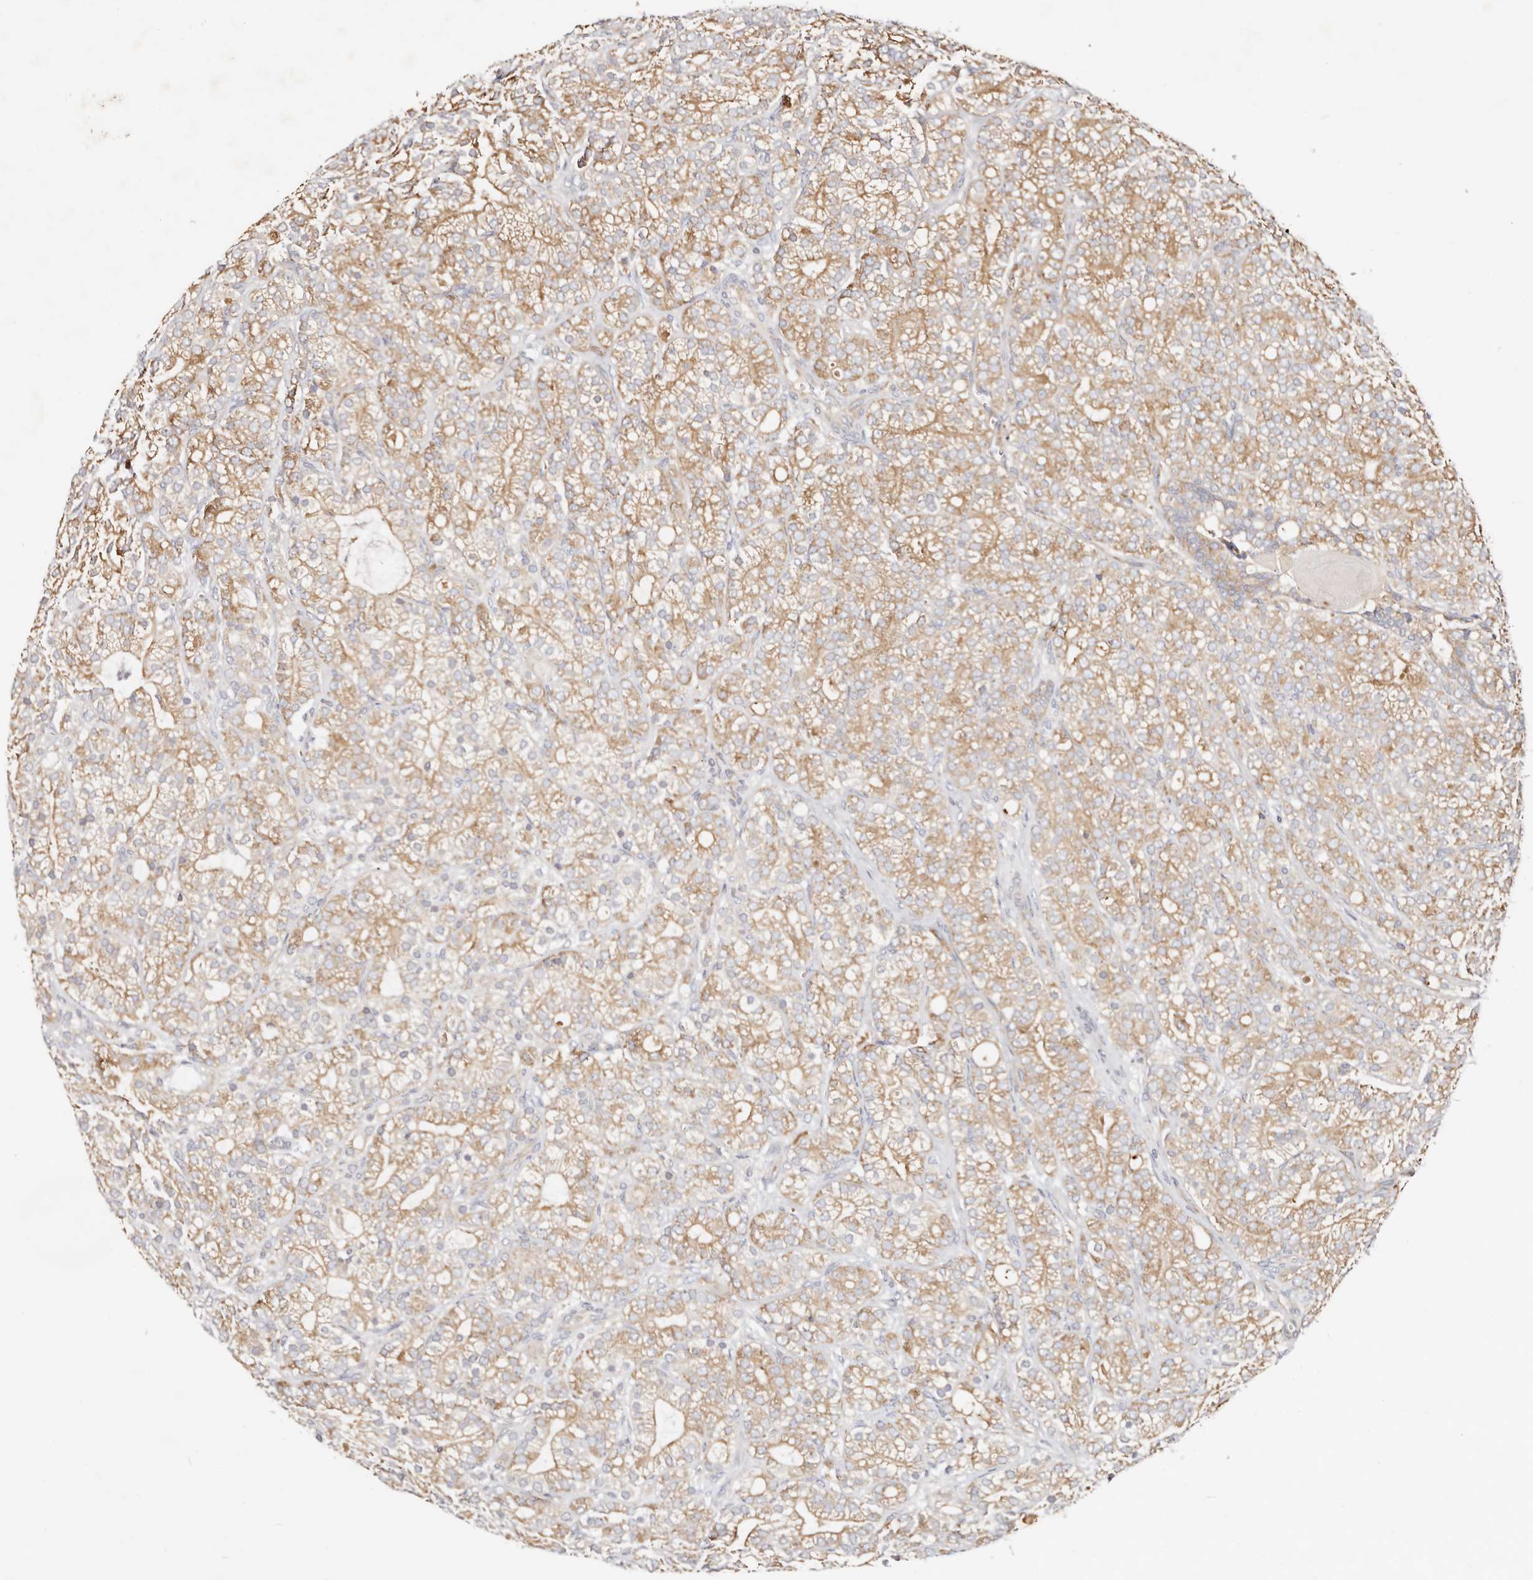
{"staining": {"intensity": "moderate", "quantity": ">75%", "location": "cytoplasmic/membranous"}, "tissue": "prostate cancer", "cell_type": "Tumor cells", "image_type": "cancer", "snomed": [{"axis": "morphology", "description": "Adenocarcinoma, High grade"}, {"axis": "topography", "description": "Prostate"}], "caption": "Tumor cells demonstrate medium levels of moderate cytoplasmic/membranous expression in about >75% of cells in high-grade adenocarcinoma (prostate).", "gene": "GNA13", "patient": {"sex": "male", "age": 57}}